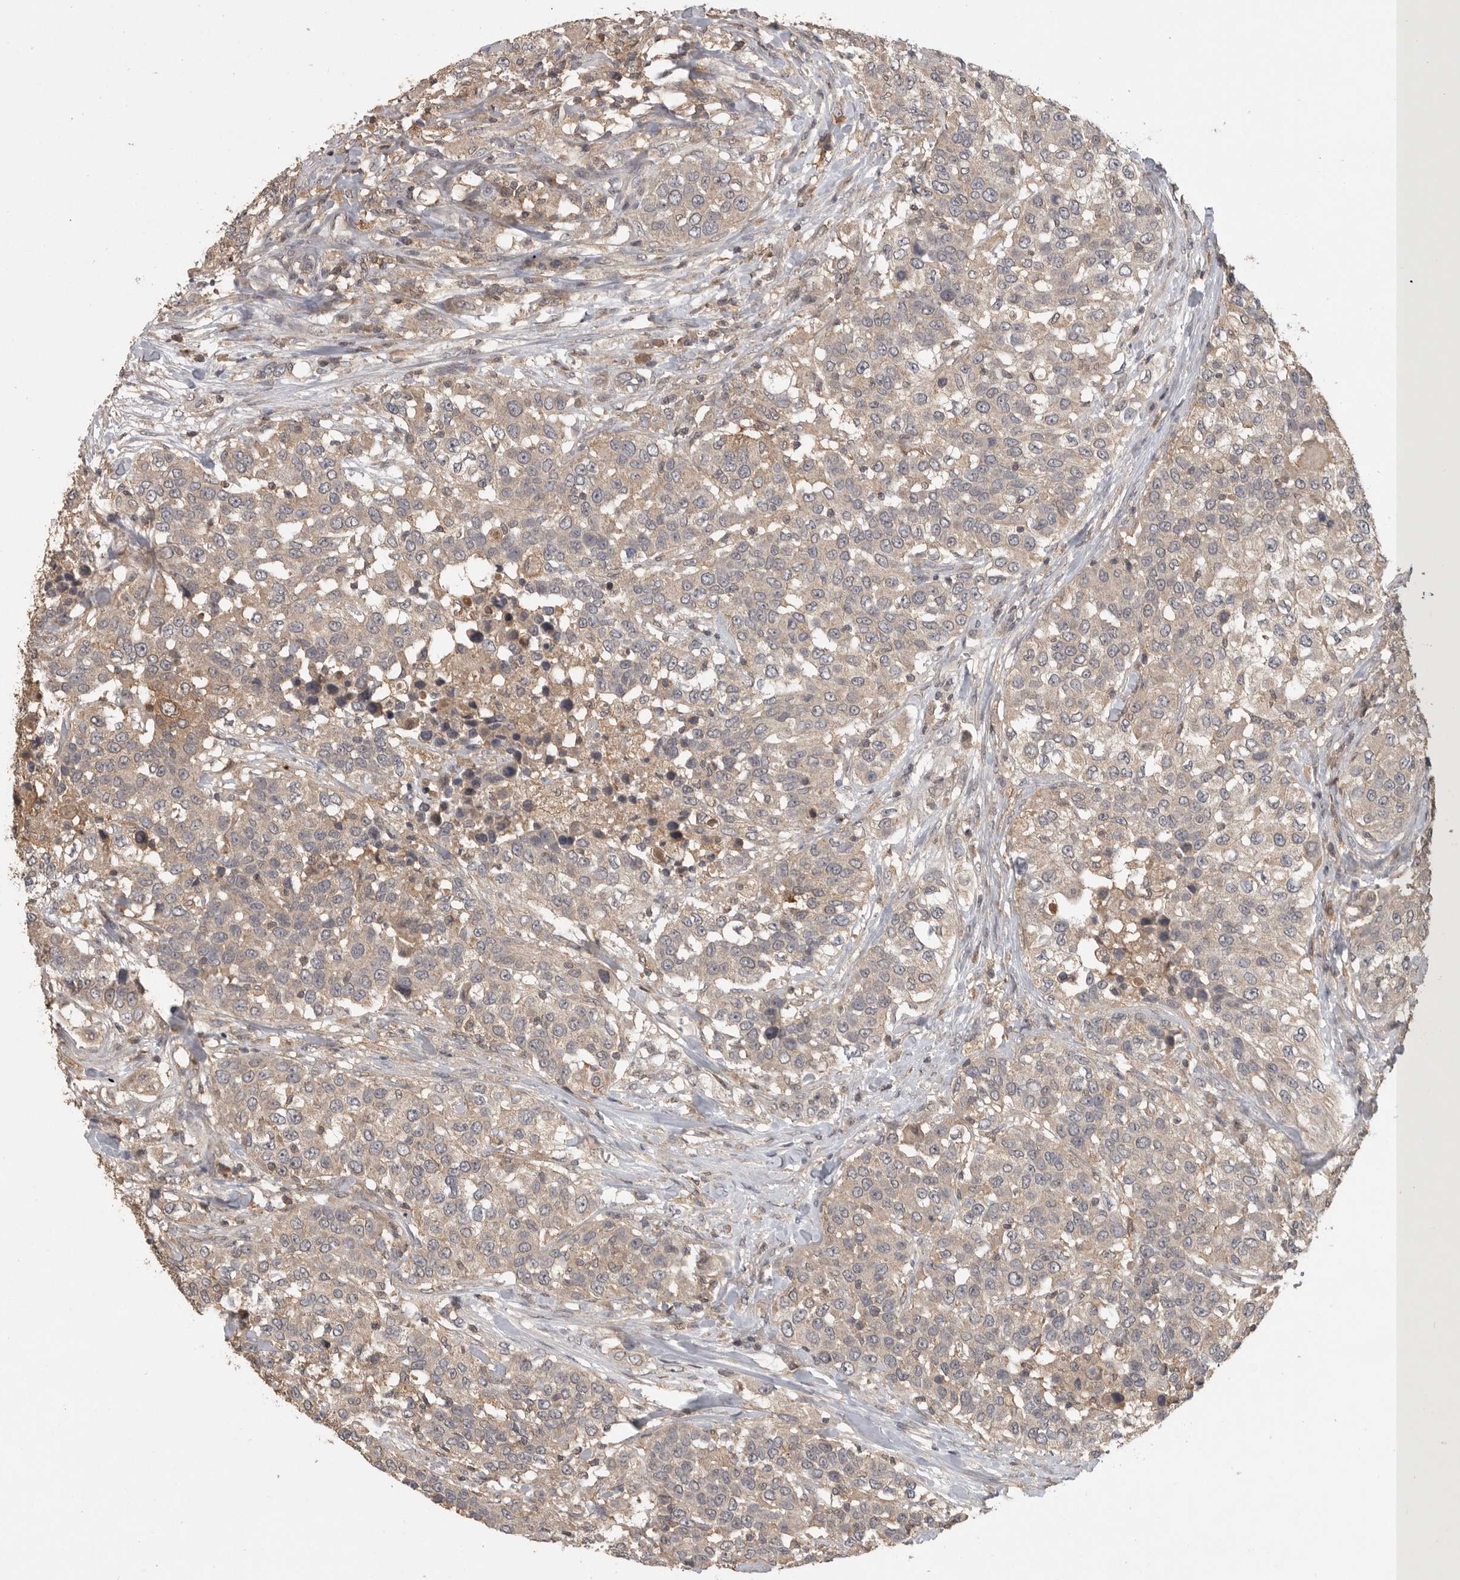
{"staining": {"intensity": "weak", "quantity": ">75%", "location": "cytoplasmic/membranous"}, "tissue": "urothelial cancer", "cell_type": "Tumor cells", "image_type": "cancer", "snomed": [{"axis": "morphology", "description": "Urothelial carcinoma, High grade"}, {"axis": "topography", "description": "Urinary bladder"}], "caption": "DAB (3,3'-diaminobenzidine) immunohistochemical staining of high-grade urothelial carcinoma demonstrates weak cytoplasmic/membranous protein positivity in about >75% of tumor cells. (Brightfield microscopy of DAB IHC at high magnification).", "gene": "ADAMTS4", "patient": {"sex": "female", "age": 80}}